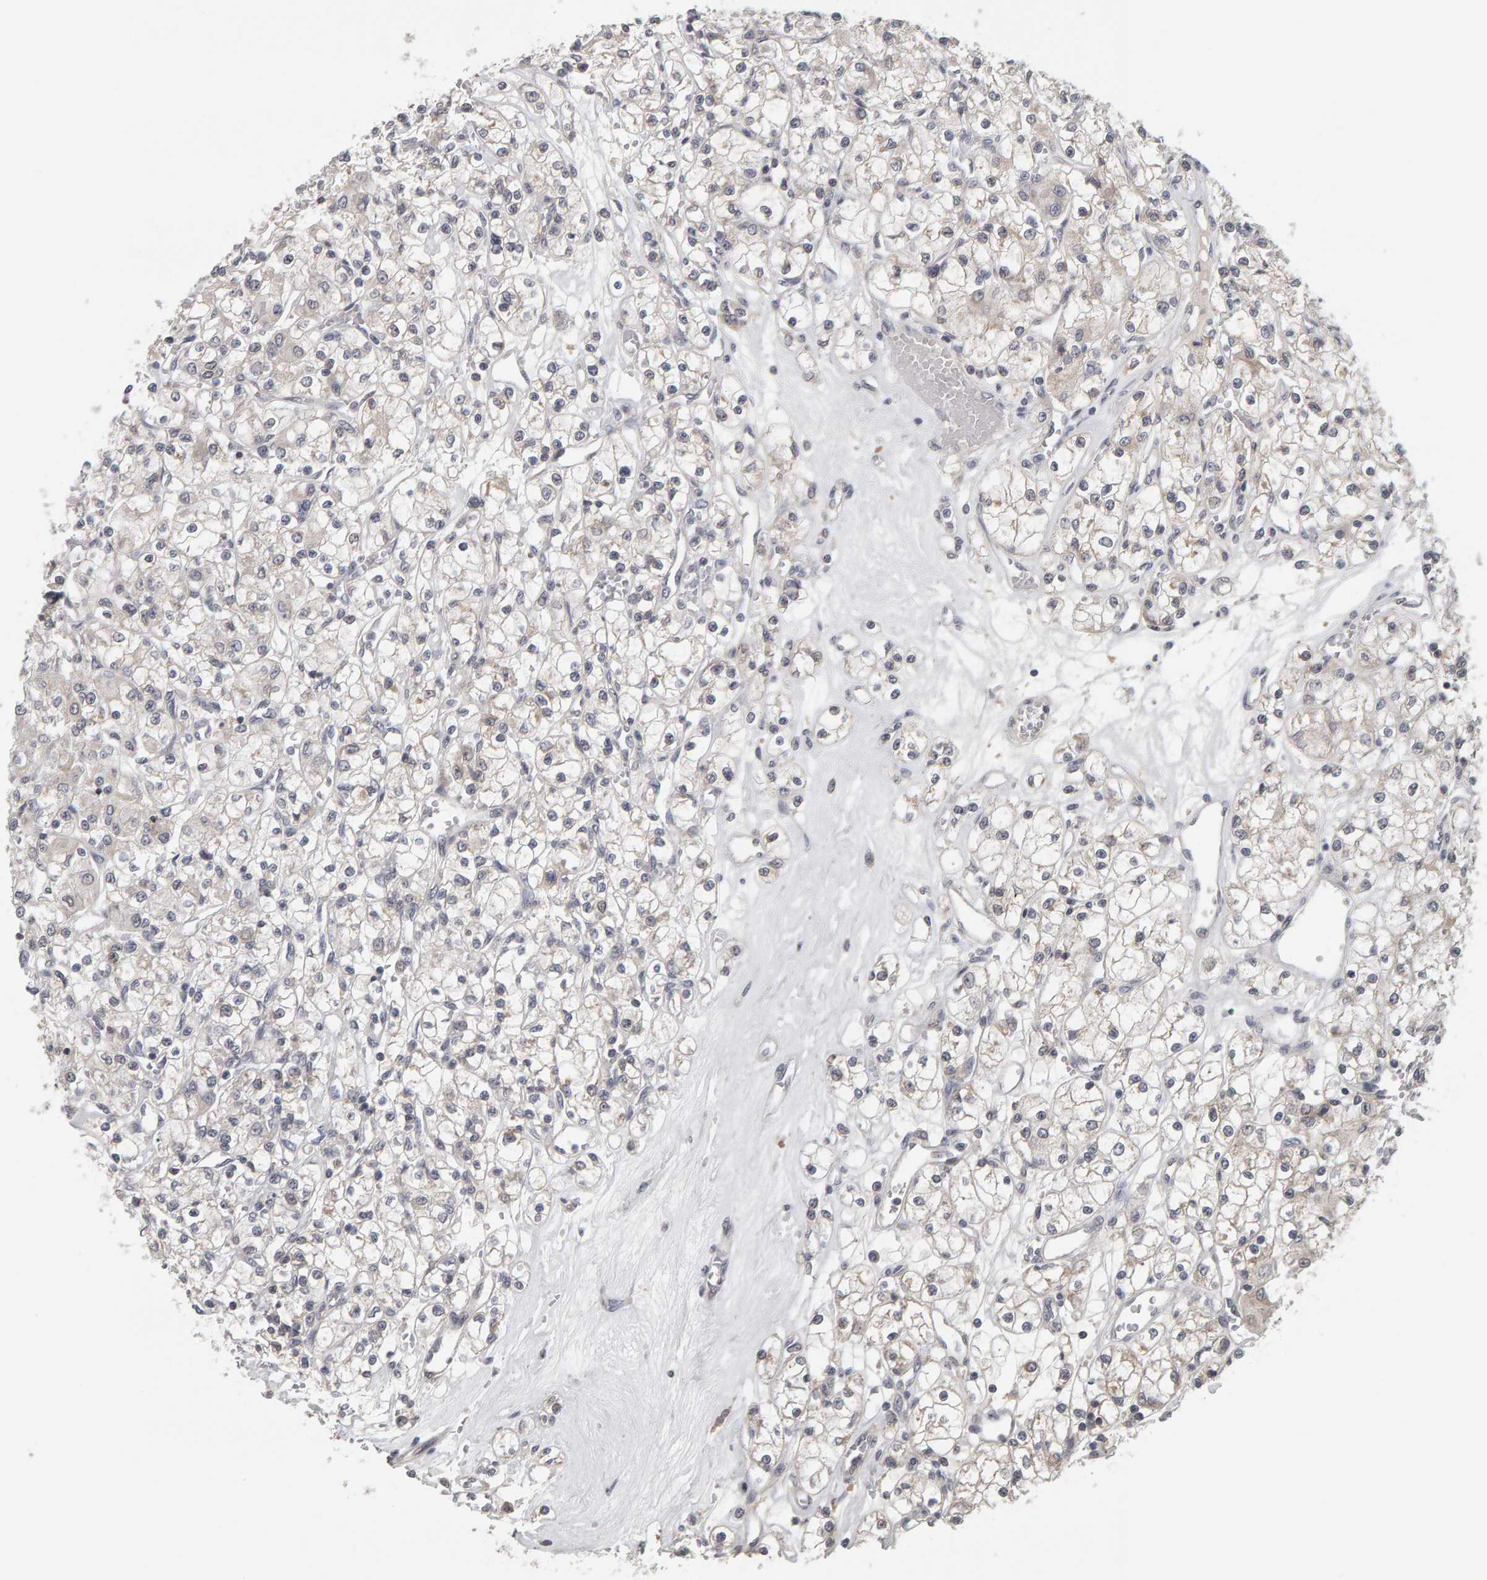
{"staining": {"intensity": "negative", "quantity": "none", "location": "none"}, "tissue": "renal cancer", "cell_type": "Tumor cells", "image_type": "cancer", "snomed": [{"axis": "morphology", "description": "Adenocarcinoma, NOS"}, {"axis": "topography", "description": "Kidney"}], "caption": "This is a histopathology image of immunohistochemistry staining of renal cancer, which shows no expression in tumor cells.", "gene": "TEFM", "patient": {"sex": "female", "age": 59}}